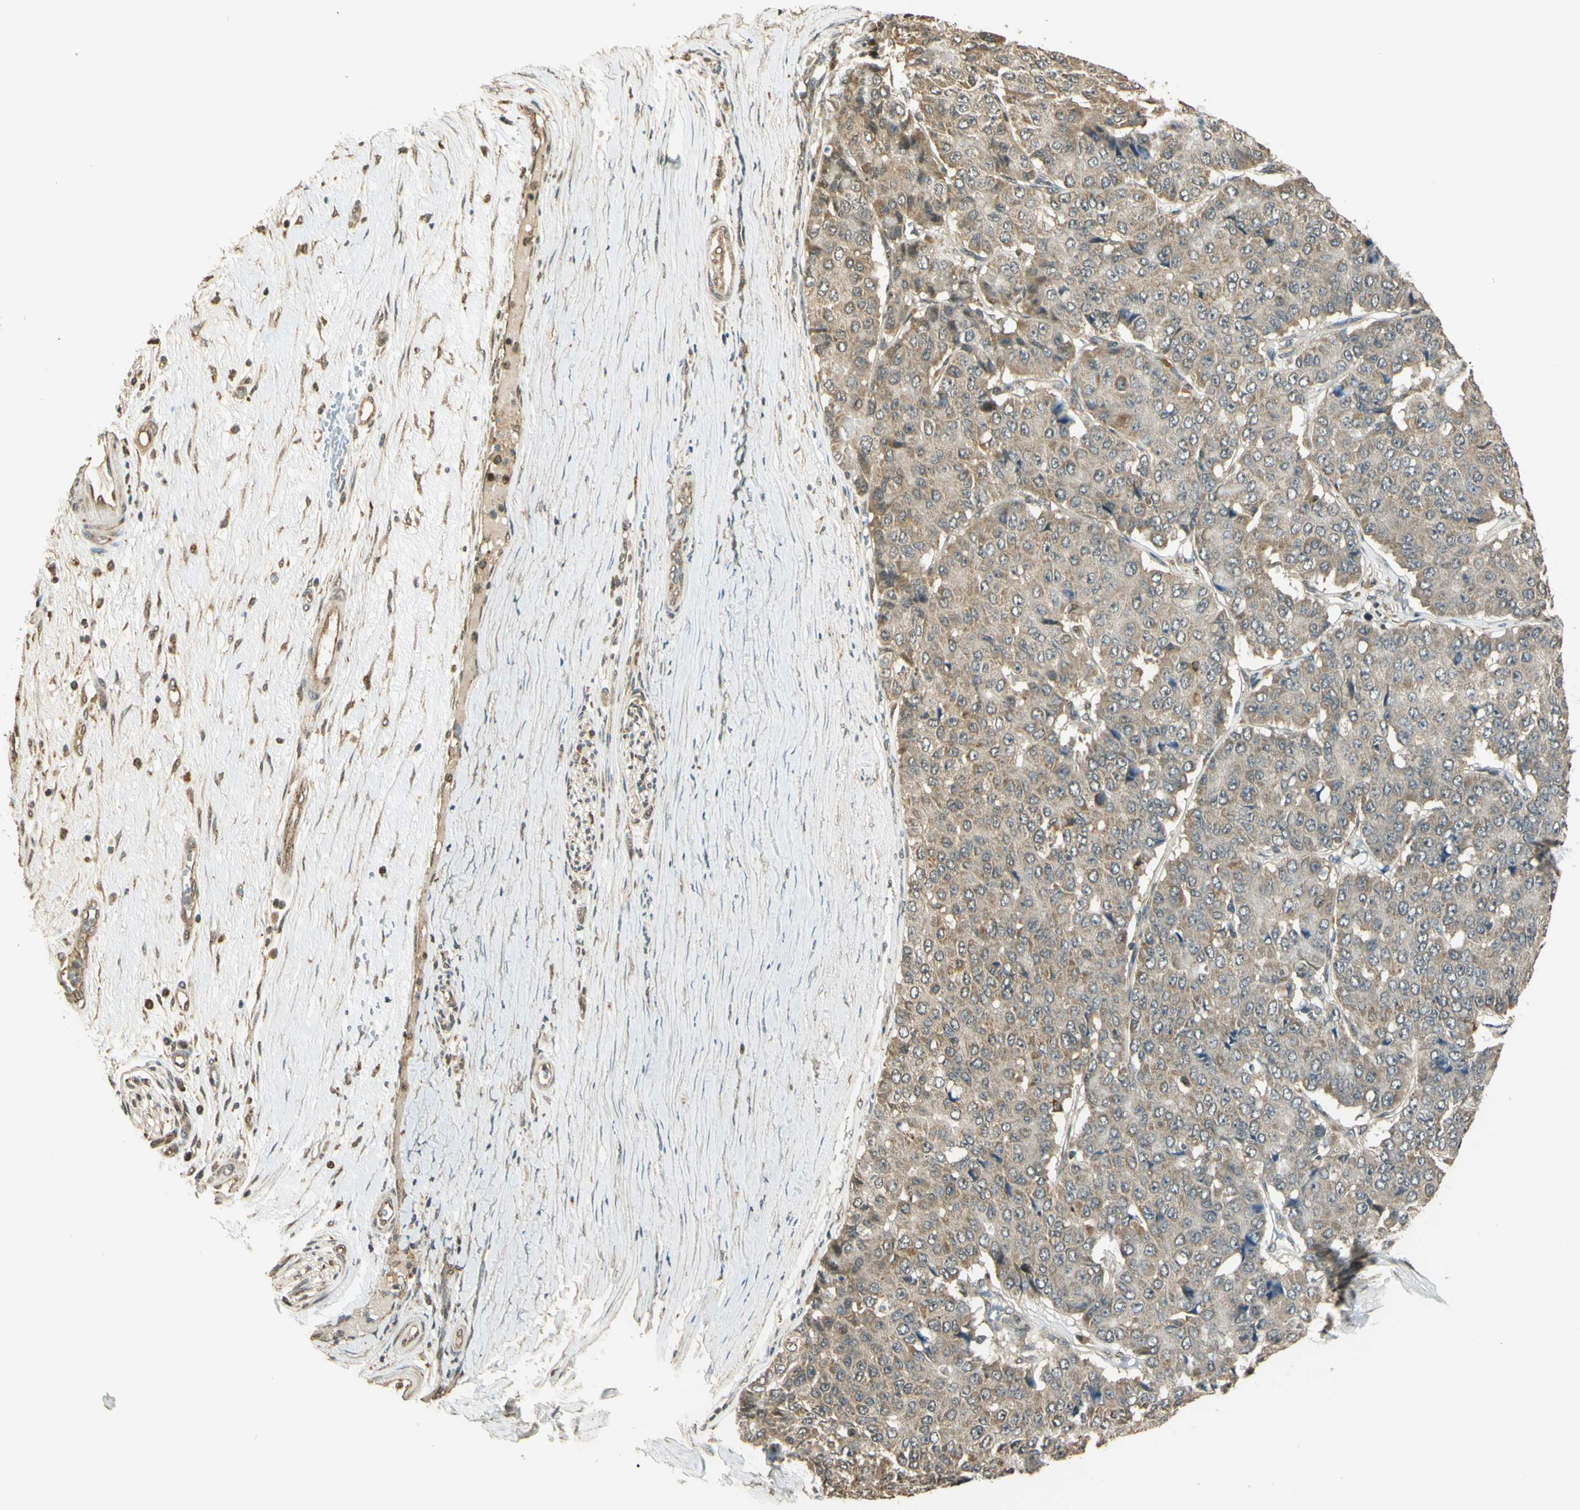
{"staining": {"intensity": "weak", "quantity": "<25%", "location": "cytoplasmic/membranous"}, "tissue": "pancreatic cancer", "cell_type": "Tumor cells", "image_type": "cancer", "snomed": [{"axis": "morphology", "description": "Adenocarcinoma, NOS"}, {"axis": "topography", "description": "Pancreas"}], "caption": "Pancreatic cancer was stained to show a protein in brown. There is no significant positivity in tumor cells.", "gene": "LAMTOR1", "patient": {"sex": "male", "age": 50}}